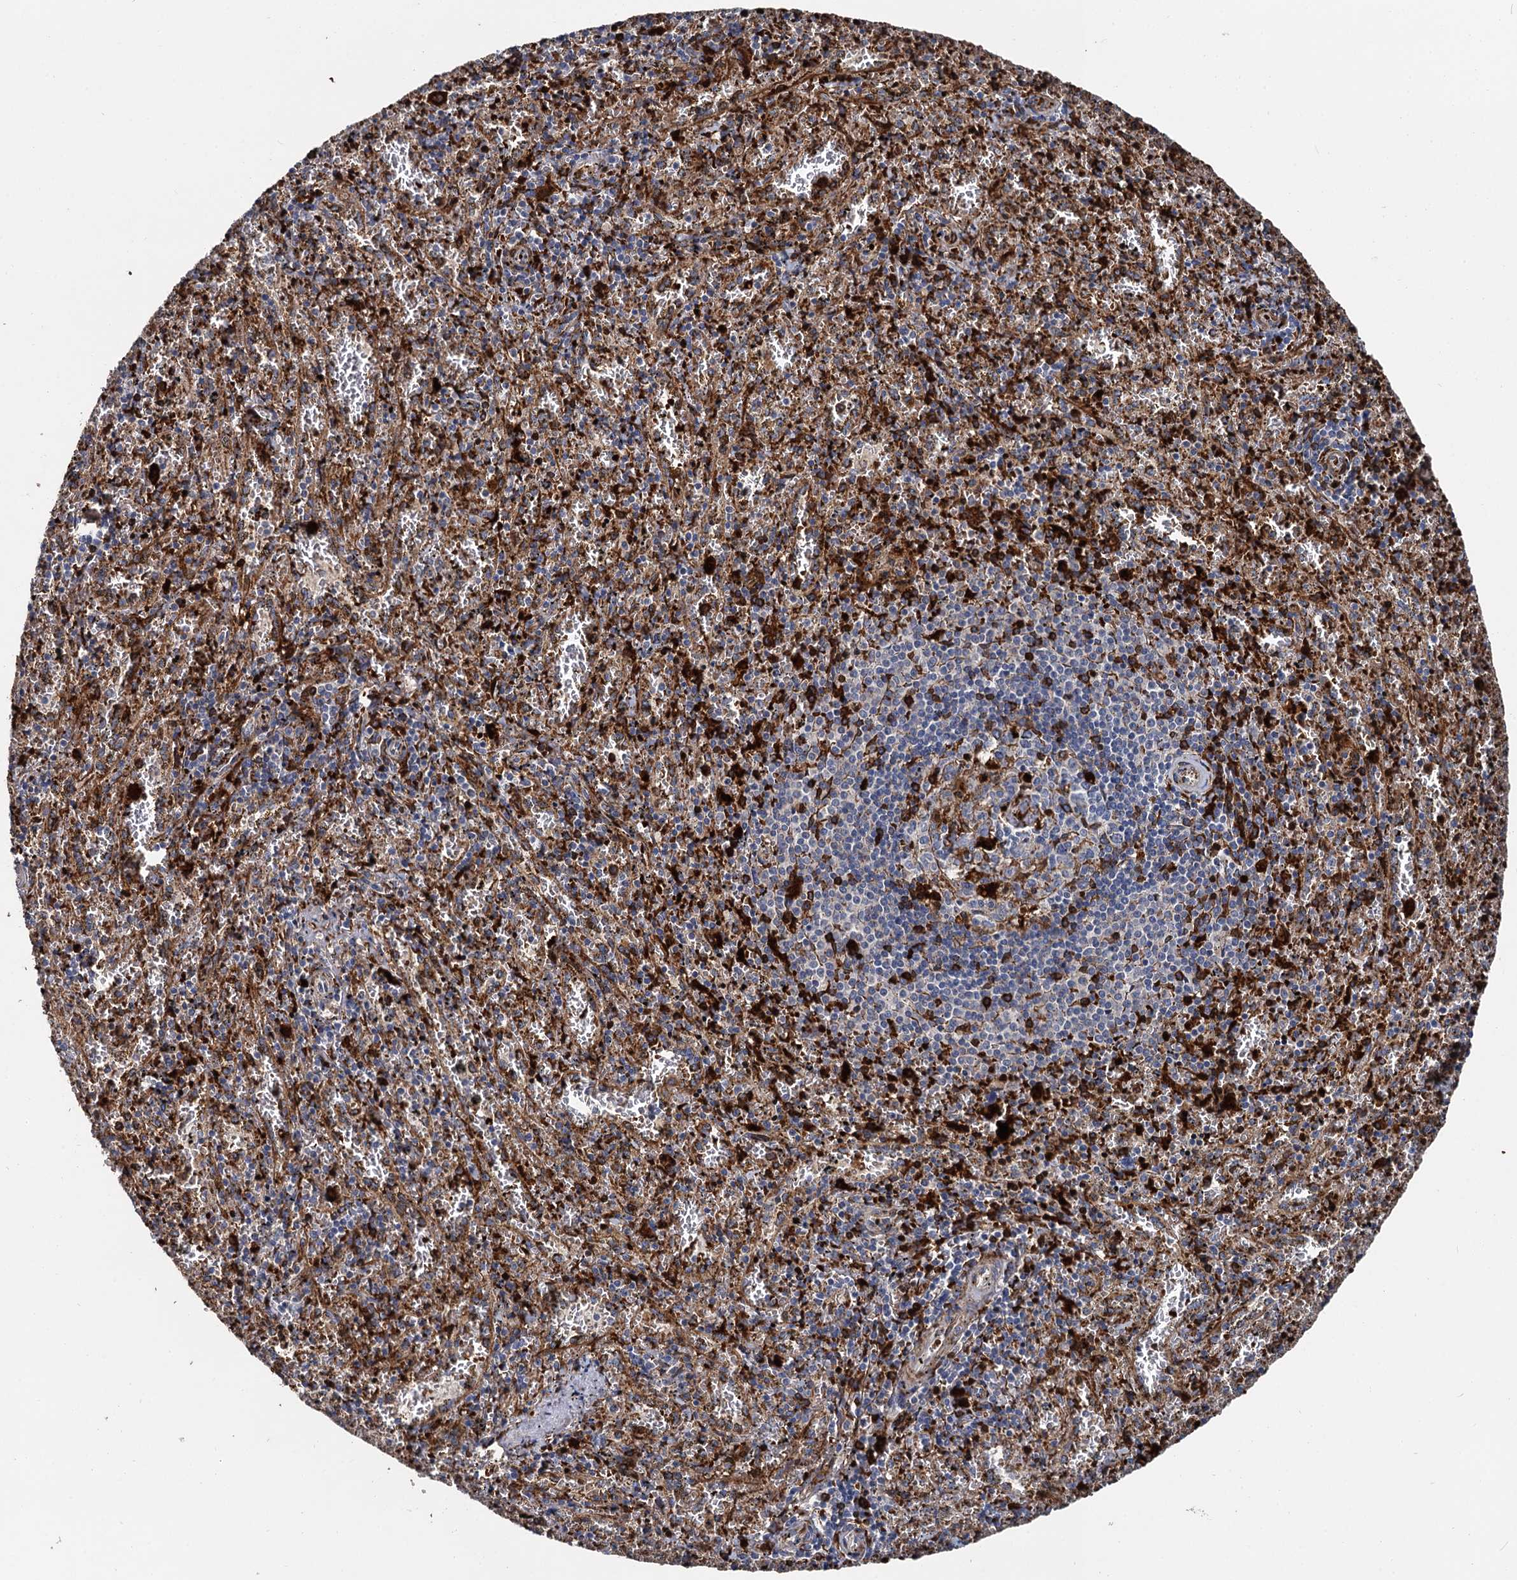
{"staining": {"intensity": "strong", "quantity": "25%-75%", "location": "cytoplasmic/membranous"}, "tissue": "spleen", "cell_type": "Cells in red pulp", "image_type": "normal", "snomed": [{"axis": "morphology", "description": "Normal tissue, NOS"}, {"axis": "topography", "description": "Spleen"}], "caption": "Human spleen stained for a protein (brown) reveals strong cytoplasmic/membranous positive expression in approximately 25%-75% of cells in red pulp.", "gene": "GBA1", "patient": {"sex": "male", "age": 11}}